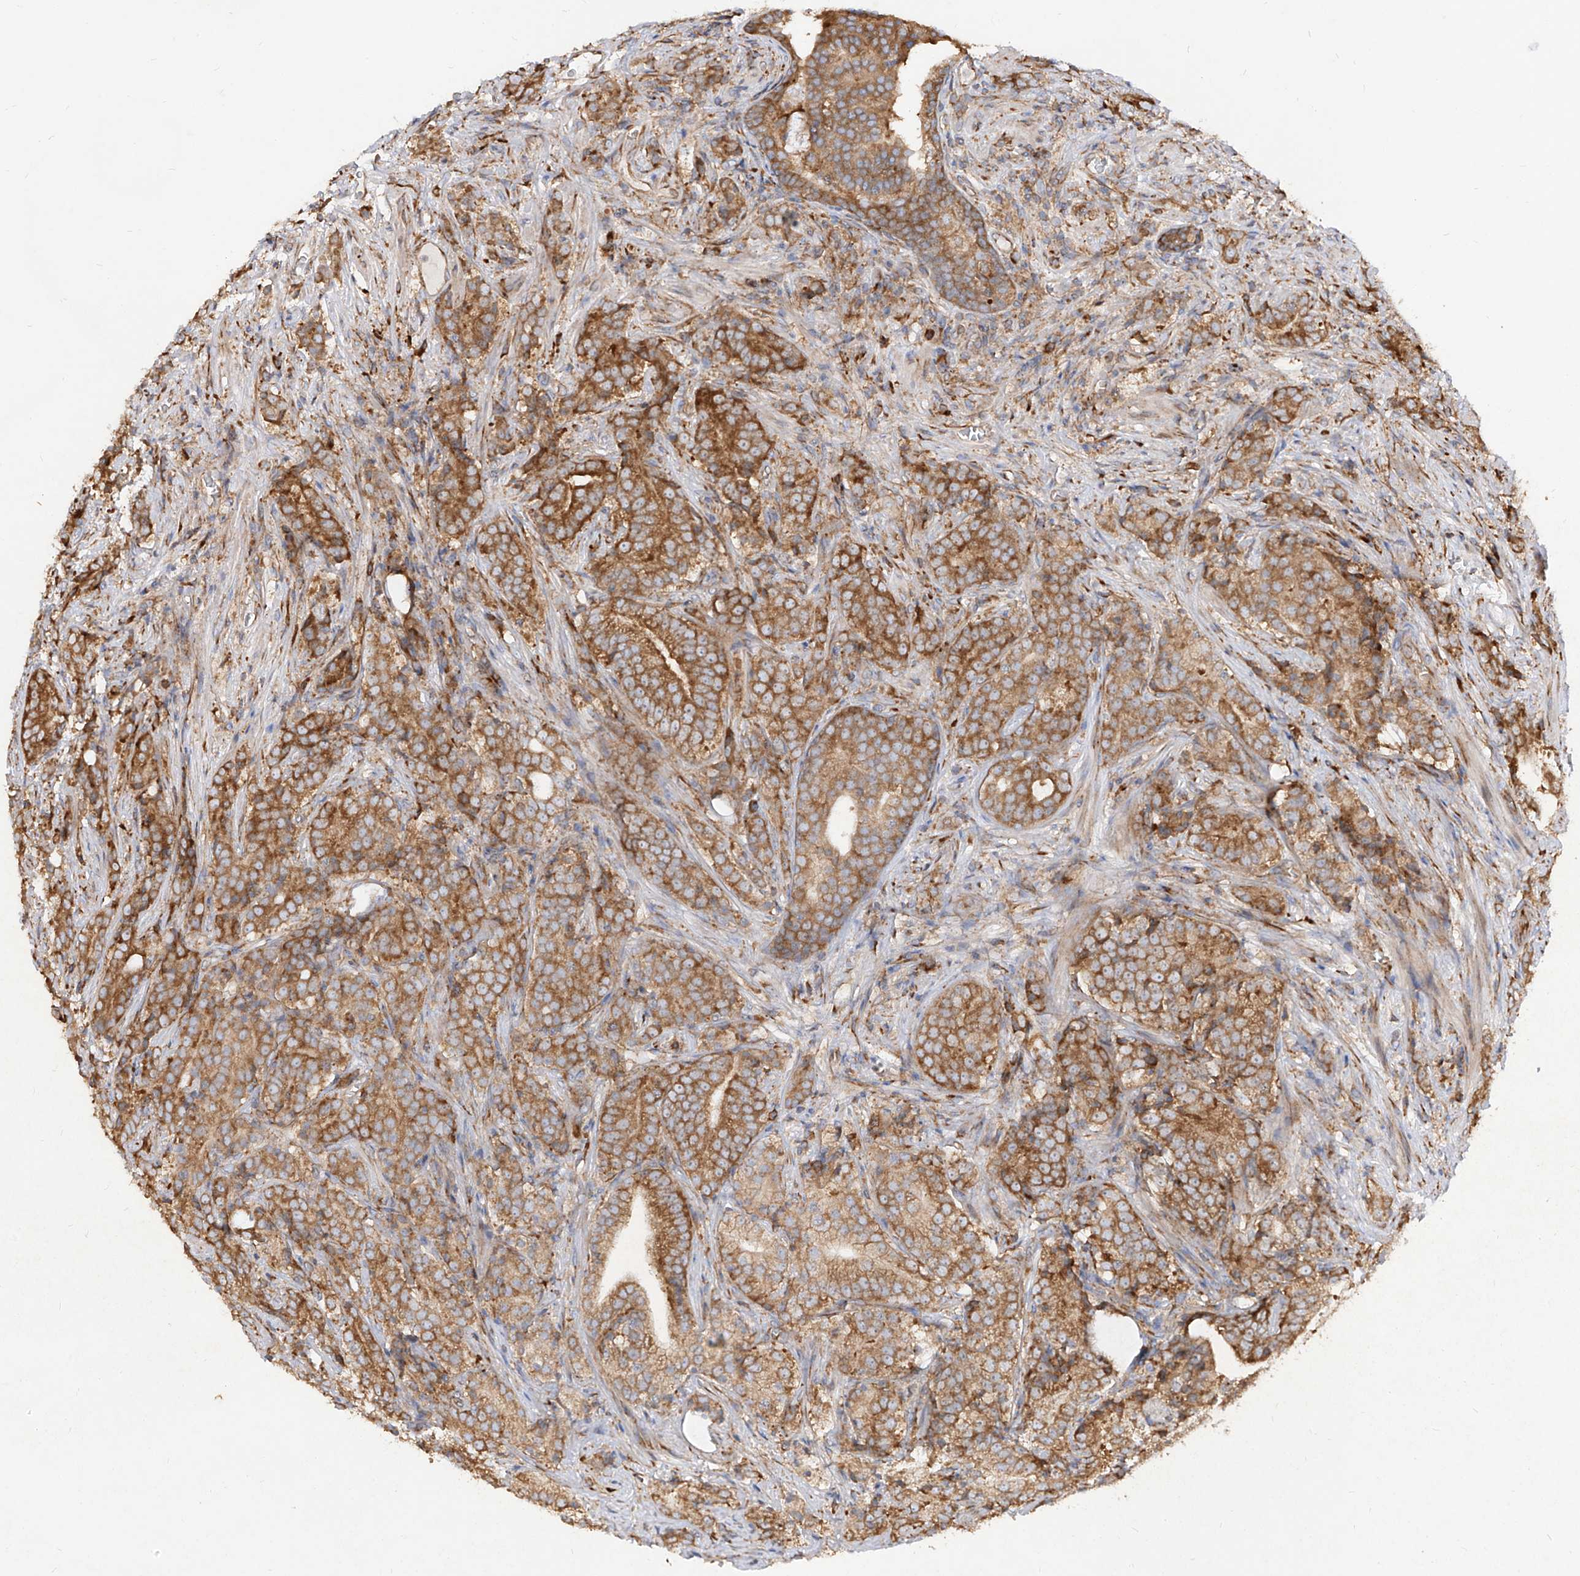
{"staining": {"intensity": "moderate", "quantity": ">75%", "location": "cytoplasmic/membranous"}, "tissue": "prostate cancer", "cell_type": "Tumor cells", "image_type": "cancer", "snomed": [{"axis": "morphology", "description": "Adenocarcinoma, High grade"}, {"axis": "topography", "description": "Prostate"}], "caption": "This histopathology image demonstrates IHC staining of prostate cancer, with medium moderate cytoplasmic/membranous expression in about >75% of tumor cells.", "gene": "RPS25", "patient": {"sex": "male", "age": 57}}